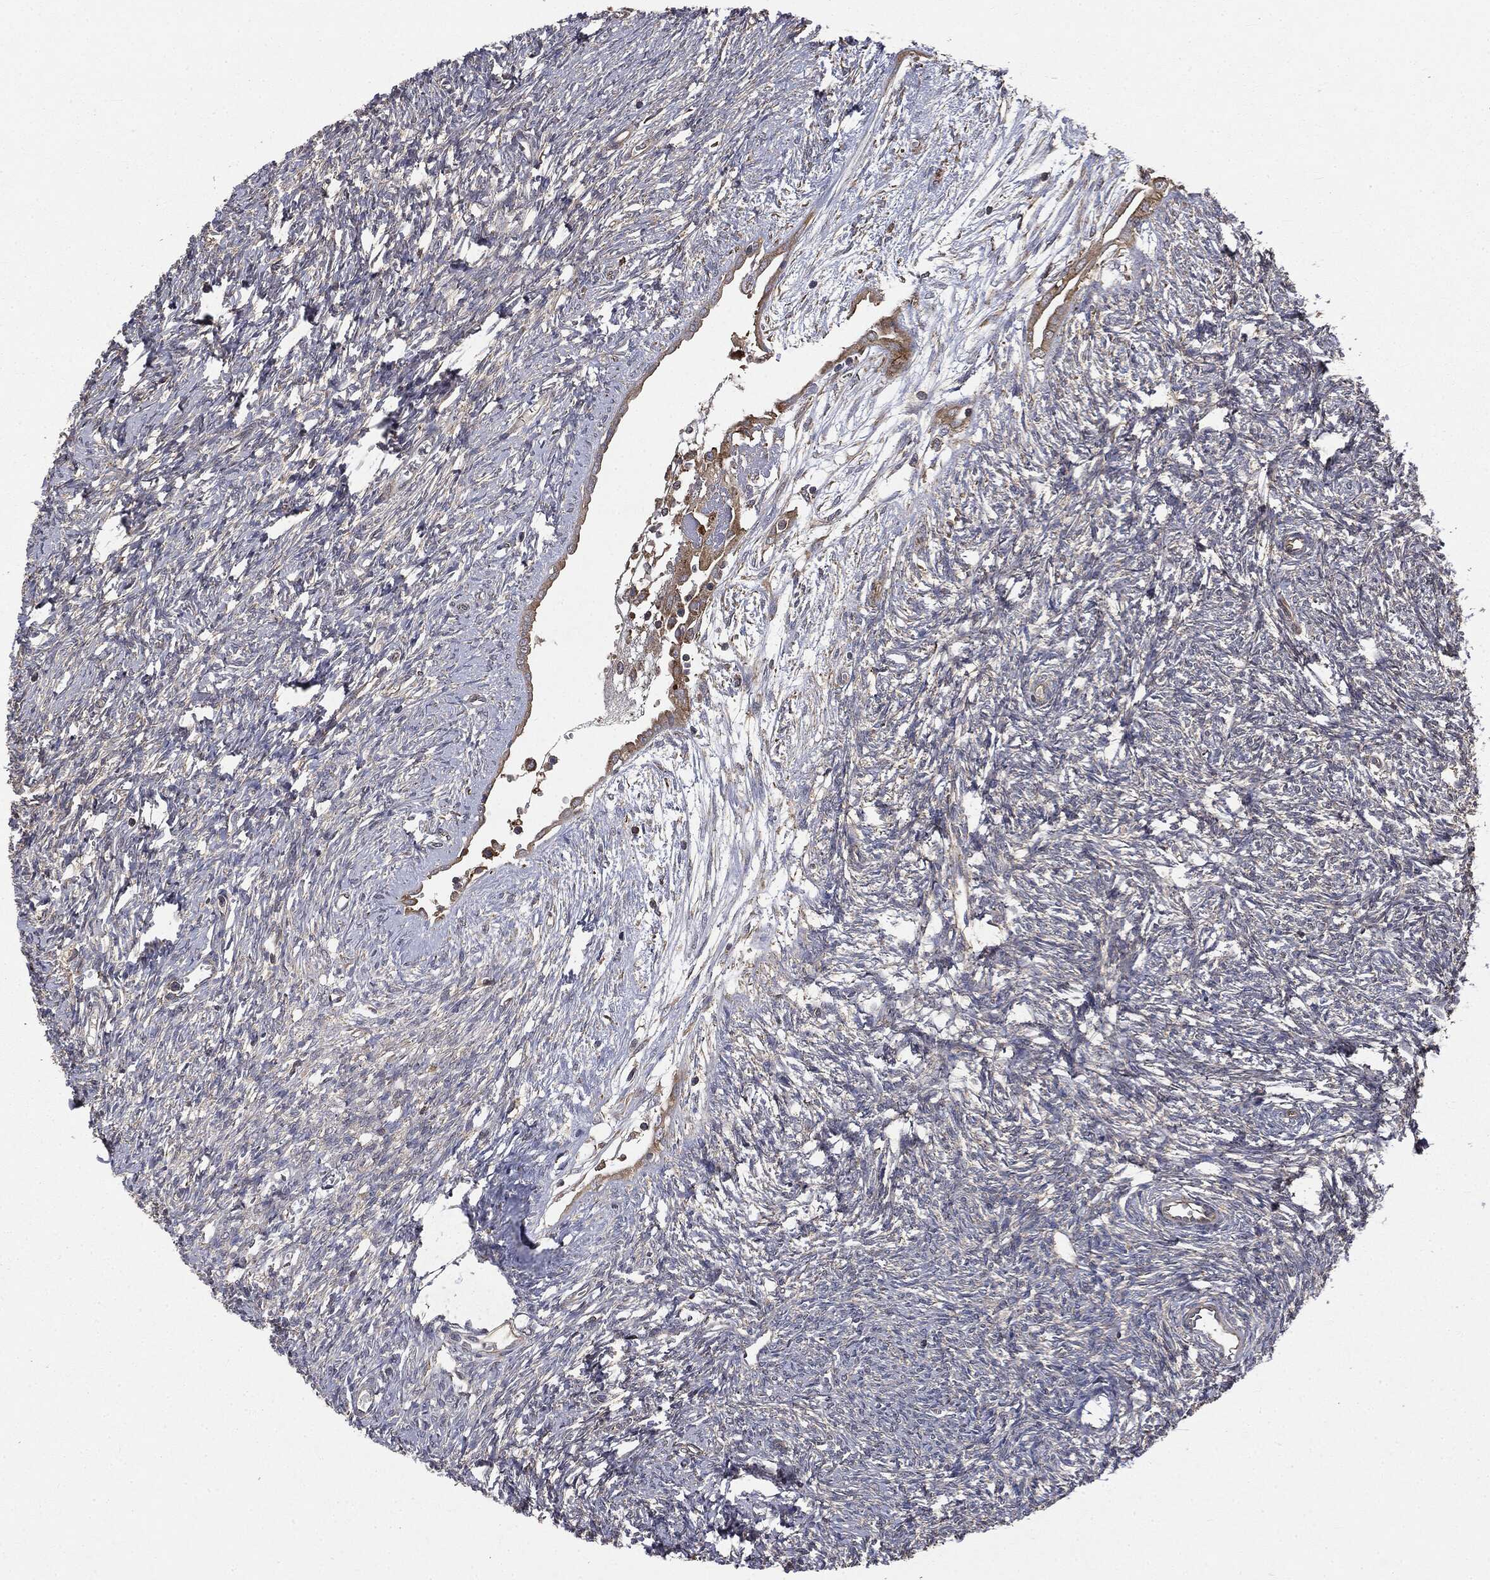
{"staining": {"intensity": "weak", "quantity": "25%-75%", "location": "cytoplasmic/membranous"}, "tissue": "ovary", "cell_type": "Follicle cells", "image_type": "normal", "snomed": [{"axis": "morphology", "description": "Normal tissue, NOS"}, {"axis": "topography", "description": "Fallopian tube"}, {"axis": "topography", "description": "Ovary"}], "caption": "An immunohistochemistry image of unremarkable tissue is shown. Protein staining in brown shows weak cytoplasmic/membranous positivity in ovary within follicle cells.", "gene": "PLOD3", "patient": {"sex": "female", "age": 33}}